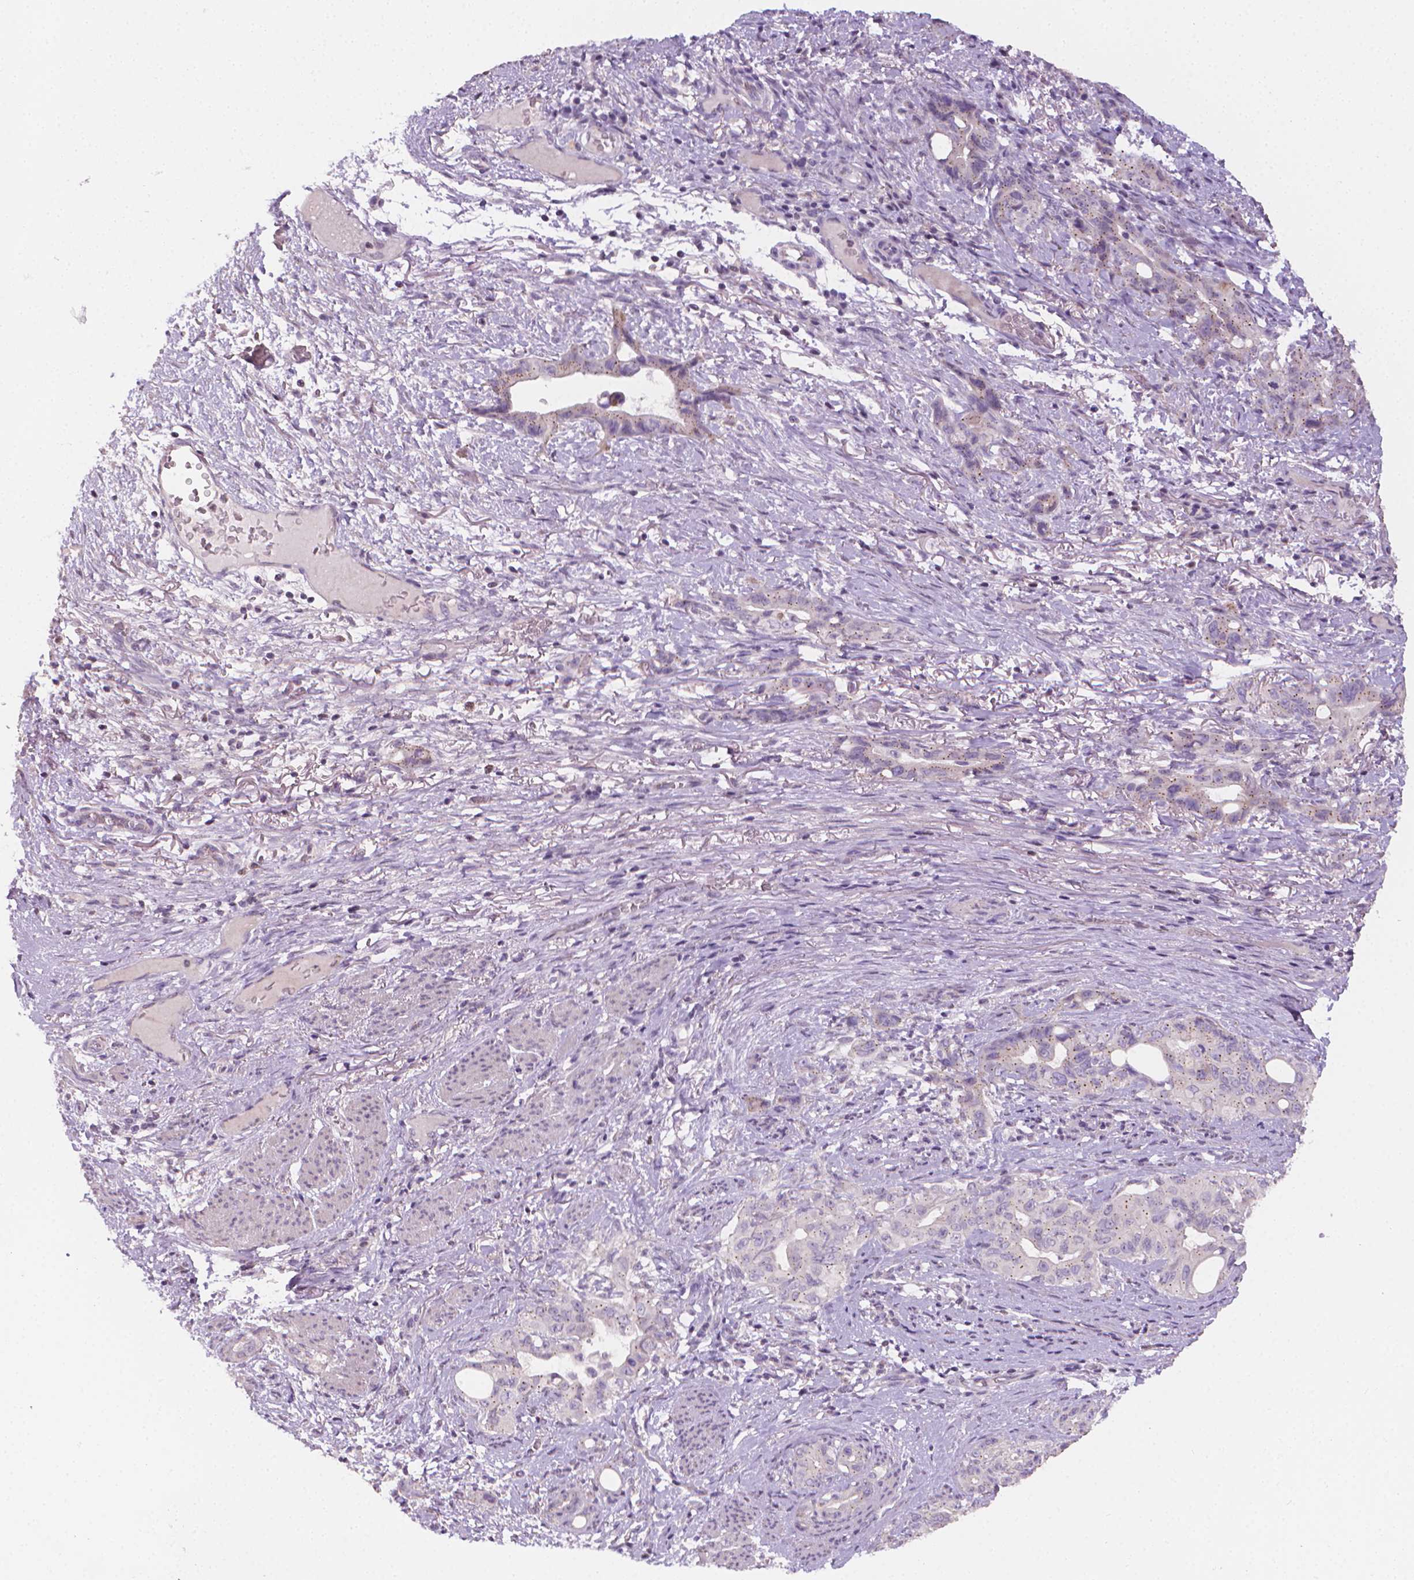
{"staining": {"intensity": "negative", "quantity": "none", "location": "none"}, "tissue": "stomach cancer", "cell_type": "Tumor cells", "image_type": "cancer", "snomed": [{"axis": "morphology", "description": "Normal tissue, NOS"}, {"axis": "morphology", "description": "Adenocarcinoma, NOS"}, {"axis": "topography", "description": "Esophagus"}, {"axis": "topography", "description": "Stomach, upper"}], "caption": "Stomach adenocarcinoma was stained to show a protein in brown. There is no significant positivity in tumor cells.", "gene": "NCAN", "patient": {"sex": "male", "age": 62}}